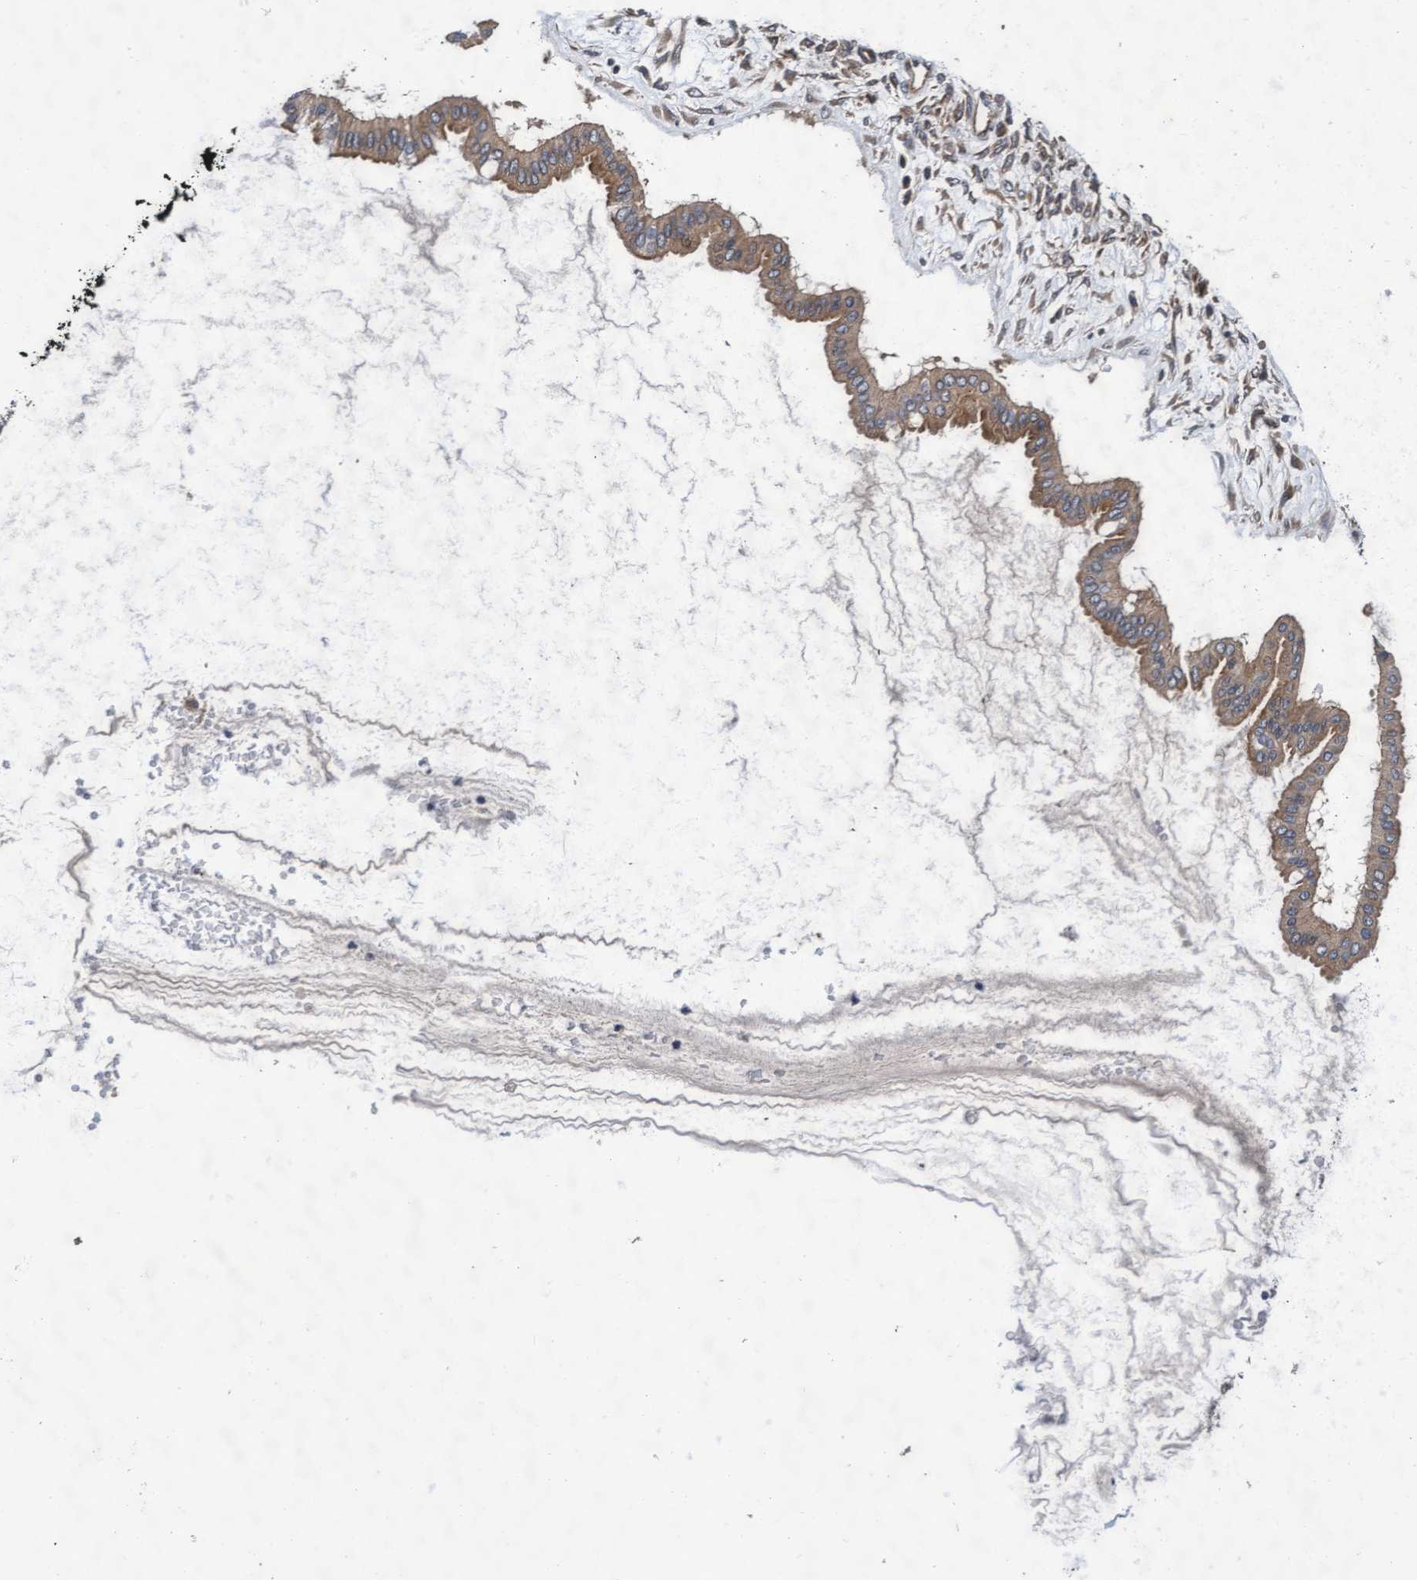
{"staining": {"intensity": "weak", "quantity": "25%-75%", "location": "cytoplasmic/membranous"}, "tissue": "ovarian cancer", "cell_type": "Tumor cells", "image_type": "cancer", "snomed": [{"axis": "morphology", "description": "Cystadenocarcinoma, mucinous, NOS"}, {"axis": "topography", "description": "Ovary"}], "caption": "DAB immunohistochemical staining of ovarian cancer (mucinous cystadenocarcinoma) shows weak cytoplasmic/membranous protein positivity in about 25%-75% of tumor cells.", "gene": "EFCAB13", "patient": {"sex": "female", "age": 73}}